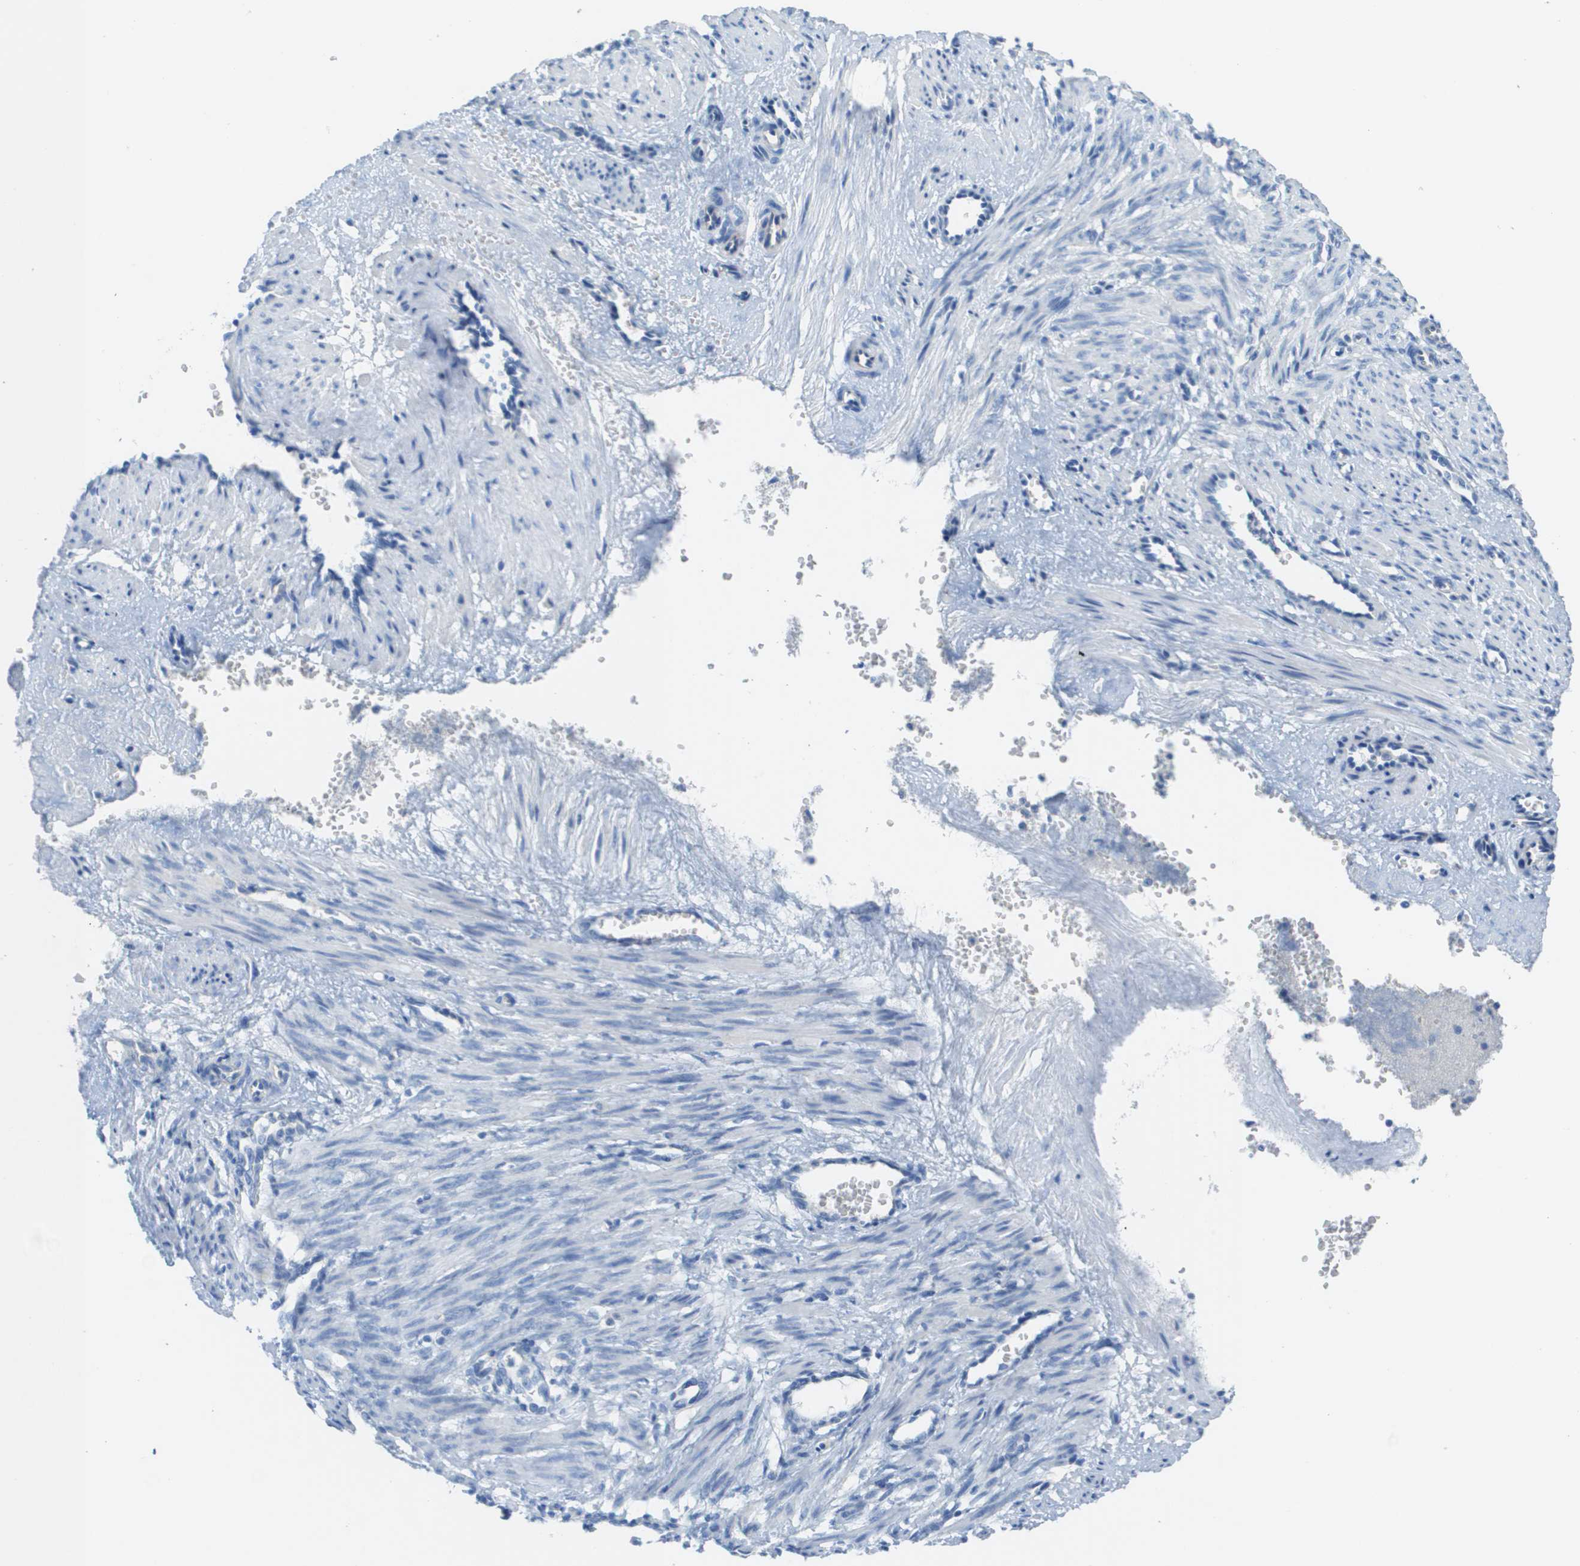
{"staining": {"intensity": "negative", "quantity": "none", "location": "none"}, "tissue": "smooth muscle", "cell_type": "Smooth muscle cells", "image_type": "normal", "snomed": [{"axis": "morphology", "description": "Normal tissue, NOS"}, {"axis": "topography", "description": "Endometrium"}], "caption": "Immunohistochemical staining of unremarkable smooth muscle displays no significant staining in smooth muscle cells. (Stains: DAB (3,3'-diaminobenzidine) immunohistochemistry (IHC) with hematoxylin counter stain, Microscopy: brightfield microscopy at high magnification).", "gene": "CD46", "patient": {"sex": "female", "age": 33}}